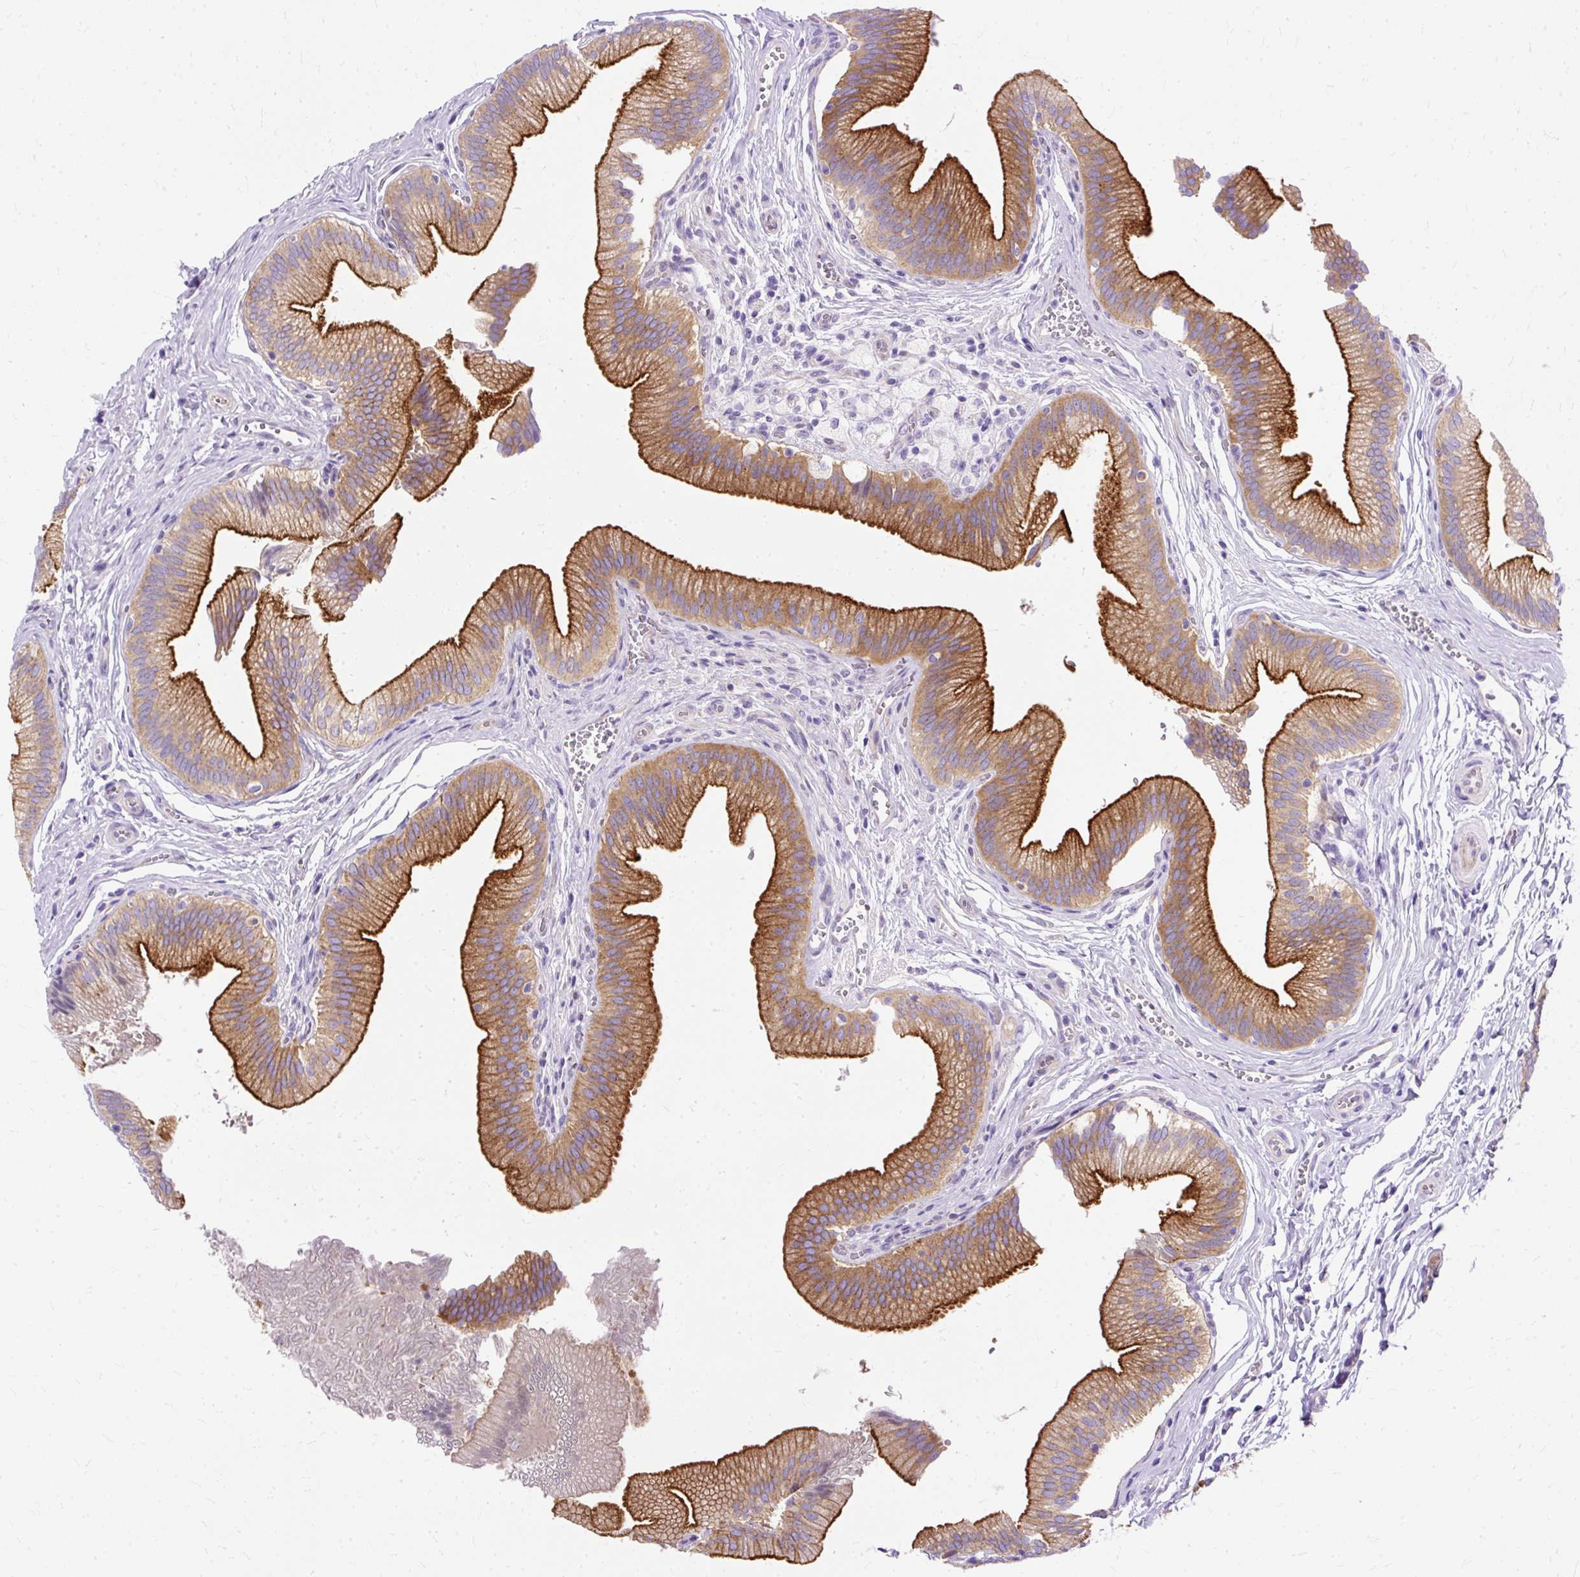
{"staining": {"intensity": "strong", "quantity": ">75%", "location": "cytoplasmic/membranous"}, "tissue": "gallbladder", "cell_type": "Glandular cells", "image_type": "normal", "snomed": [{"axis": "morphology", "description": "Normal tissue, NOS"}, {"axis": "topography", "description": "Gallbladder"}], "caption": "Immunohistochemistry (IHC) (DAB) staining of normal gallbladder displays strong cytoplasmic/membranous protein positivity in approximately >75% of glandular cells. The protein is shown in brown color, while the nuclei are stained blue.", "gene": "MYO6", "patient": {"sex": "male", "age": 17}}